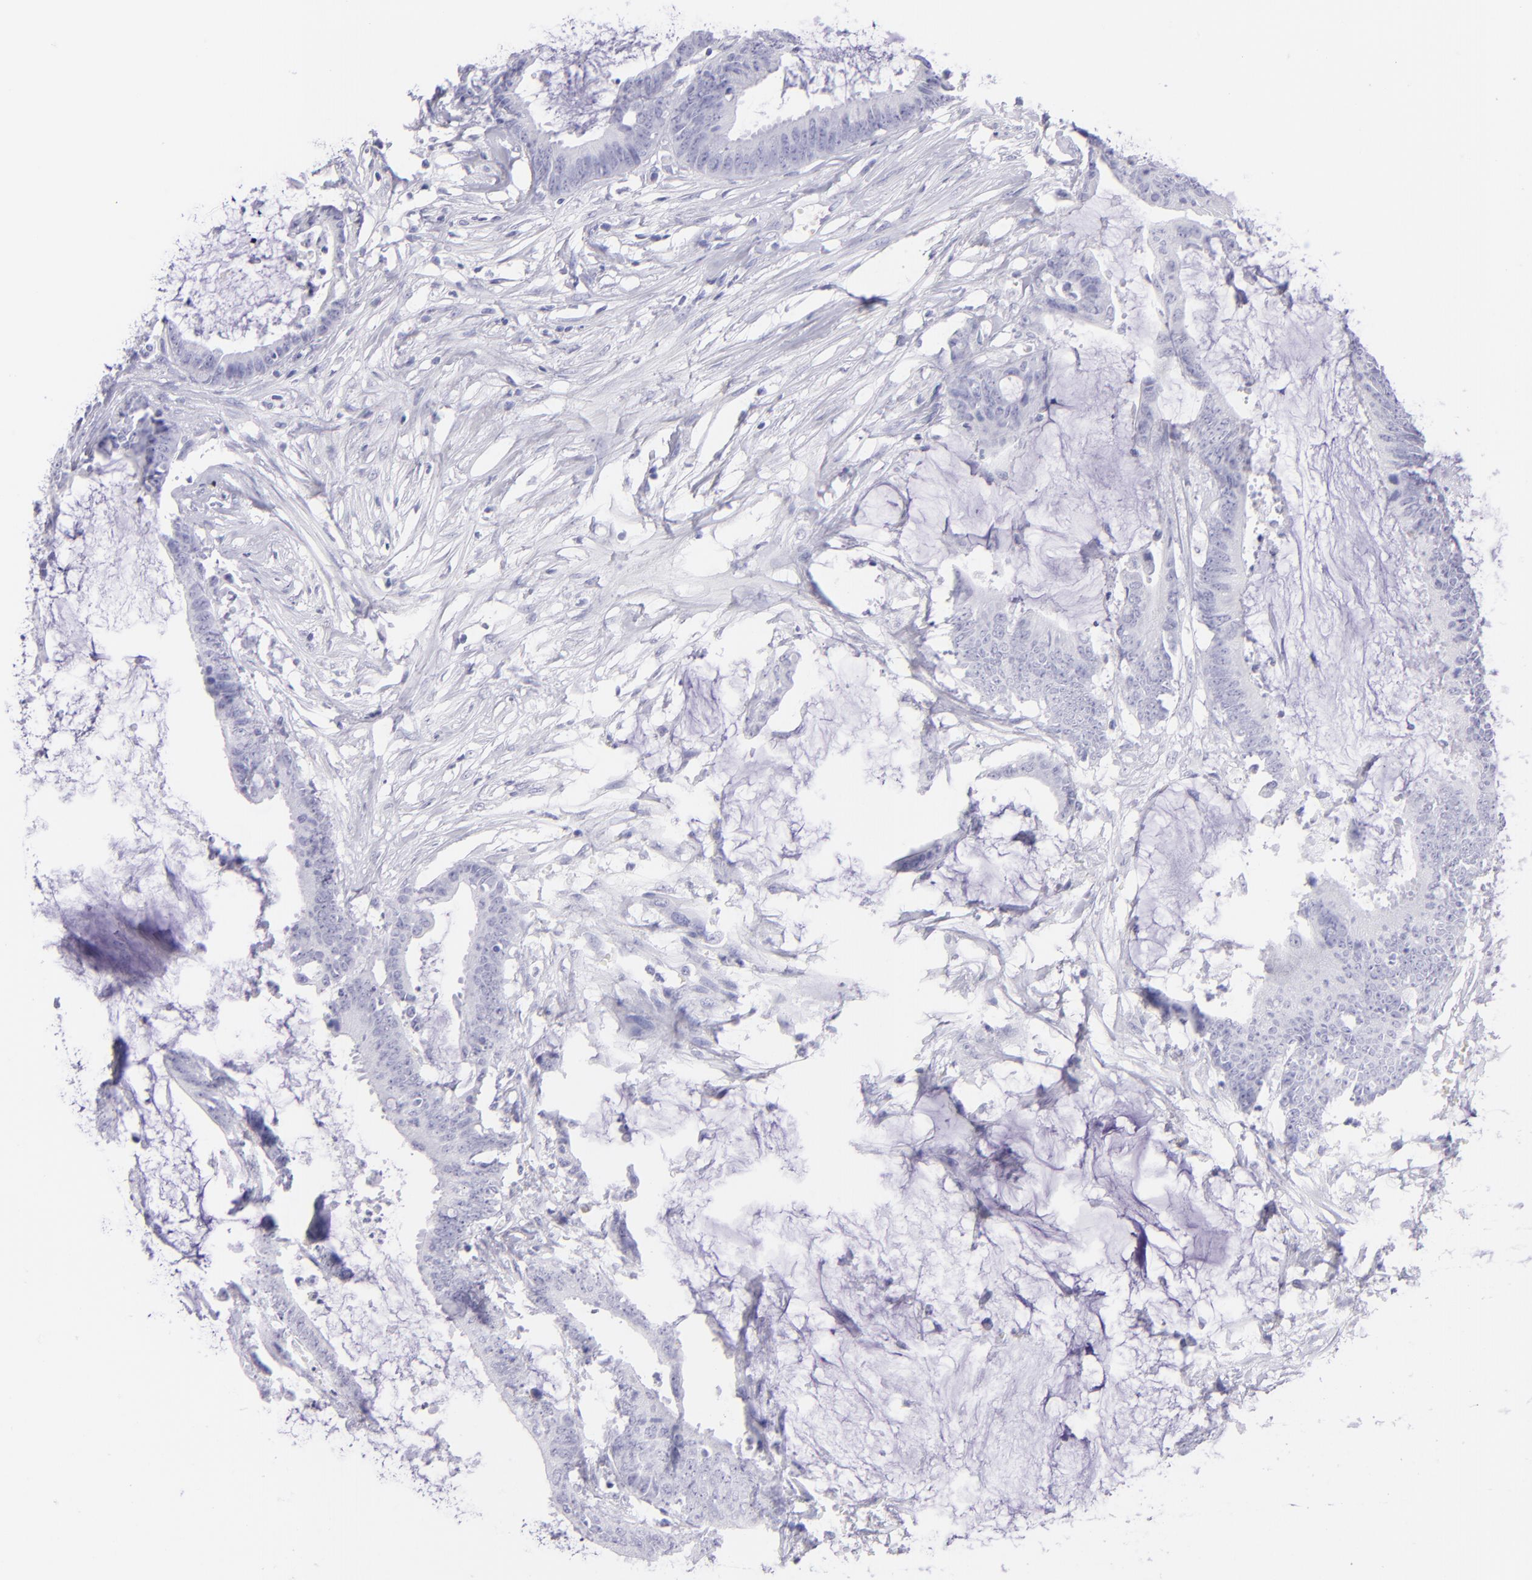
{"staining": {"intensity": "negative", "quantity": "none", "location": "none"}, "tissue": "colorectal cancer", "cell_type": "Tumor cells", "image_type": "cancer", "snomed": [{"axis": "morphology", "description": "Adenocarcinoma, NOS"}, {"axis": "topography", "description": "Rectum"}], "caption": "IHC image of neoplastic tissue: colorectal adenocarcinoma stained with DAB (3,3'-diaminobenzidine) demonstrates no significant protein expression in tumor cells.", "gene": "PIP", "patient": {"sex": "female", "age": 66}}